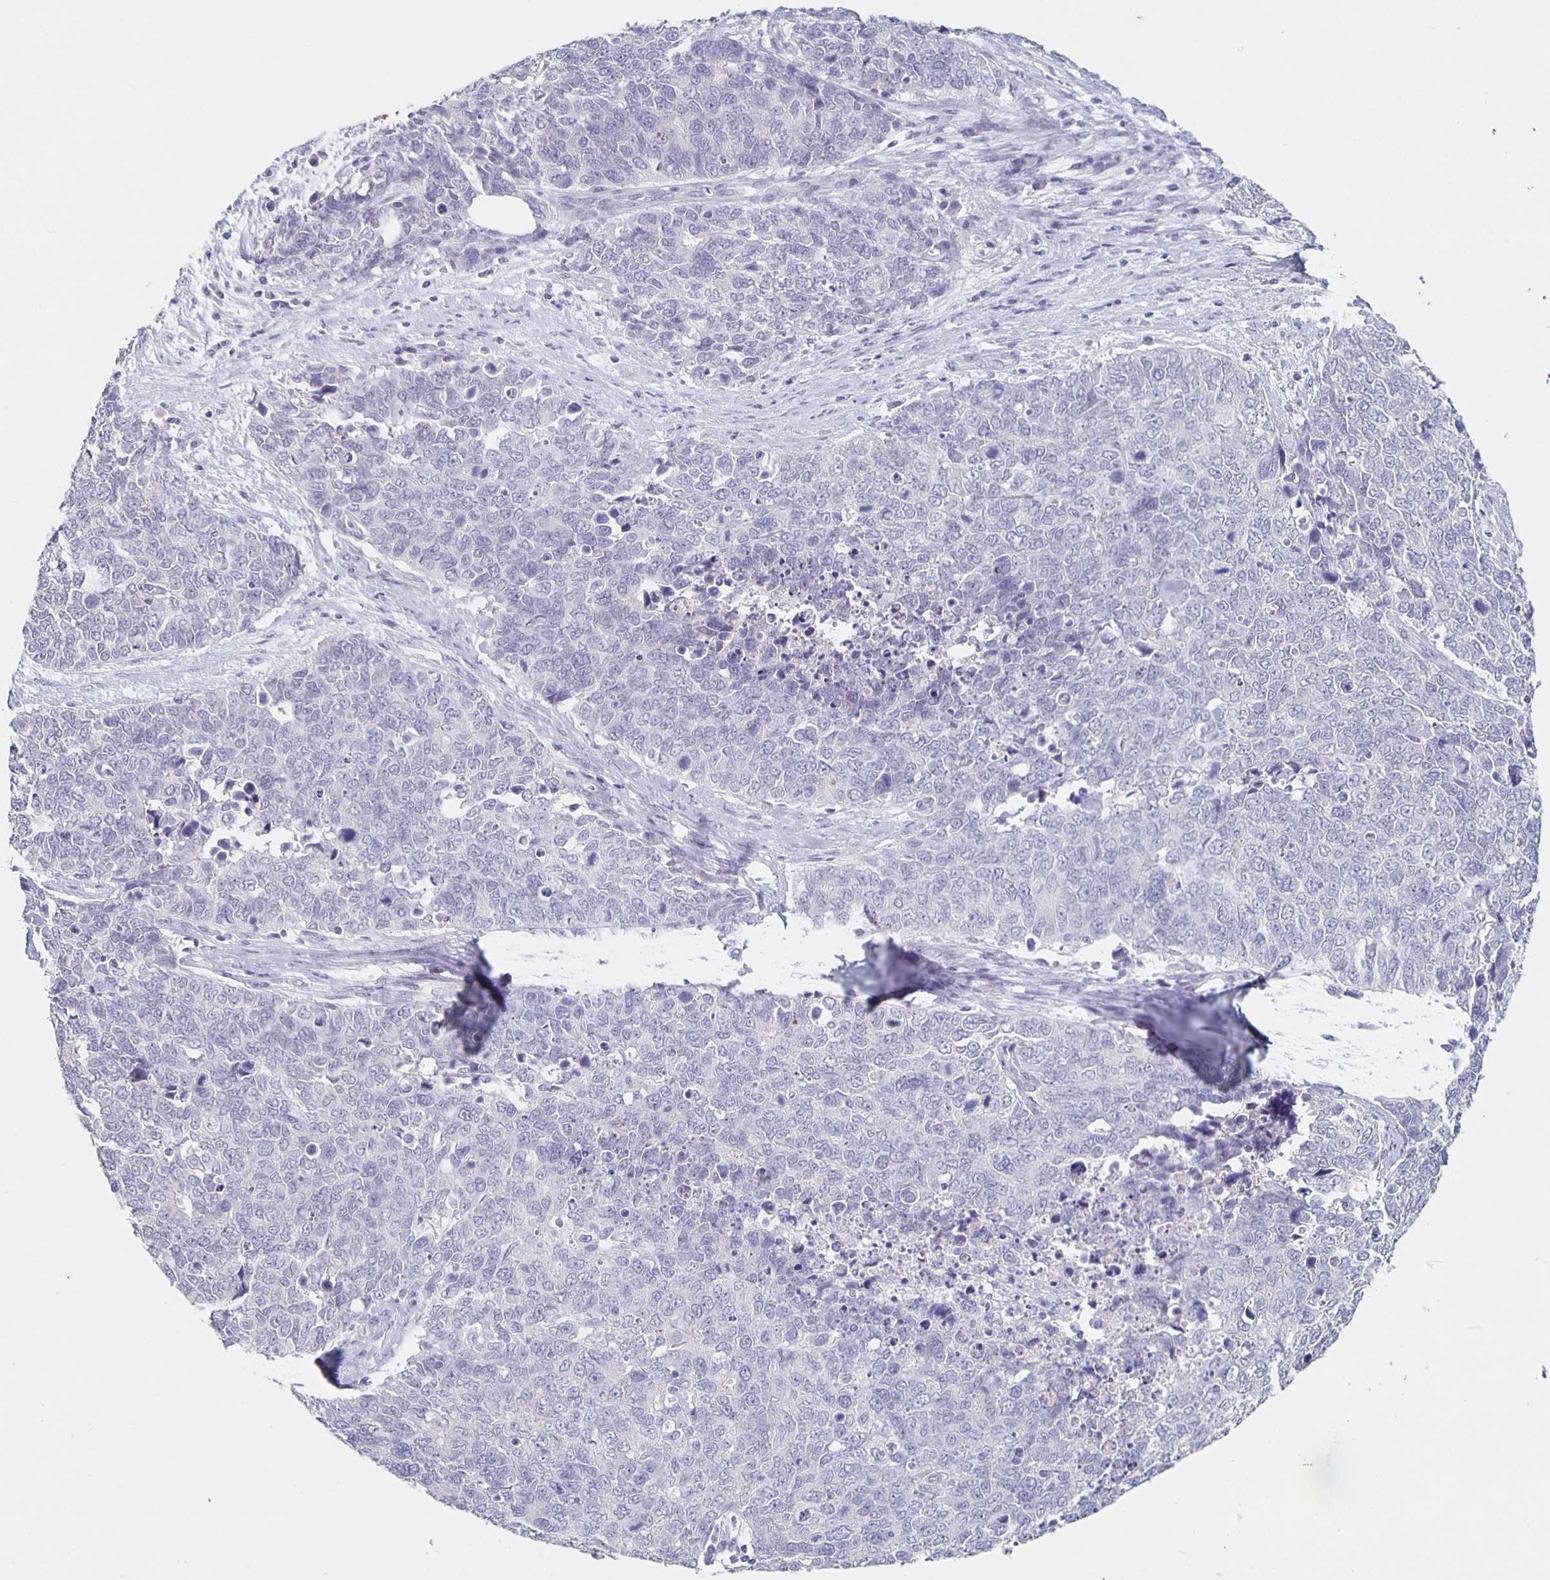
{"staining": {"intensity": "negative", "quantity": "none", "location": "none"}, "tissue": "cervical cancer", "cell_type": "Tumor cells", "image_type": "cancer", "snomed": [{"axis": "morphology", "description": "Adenocarcinoma, NOS"}, {"axis": "topography", "description": "Cervix"}], "caption": "Tumor cells are negative for brown protein staining in cervical cancer.", "gene": "CARNS1", "patient": {"sex": "female", "age": 63}}